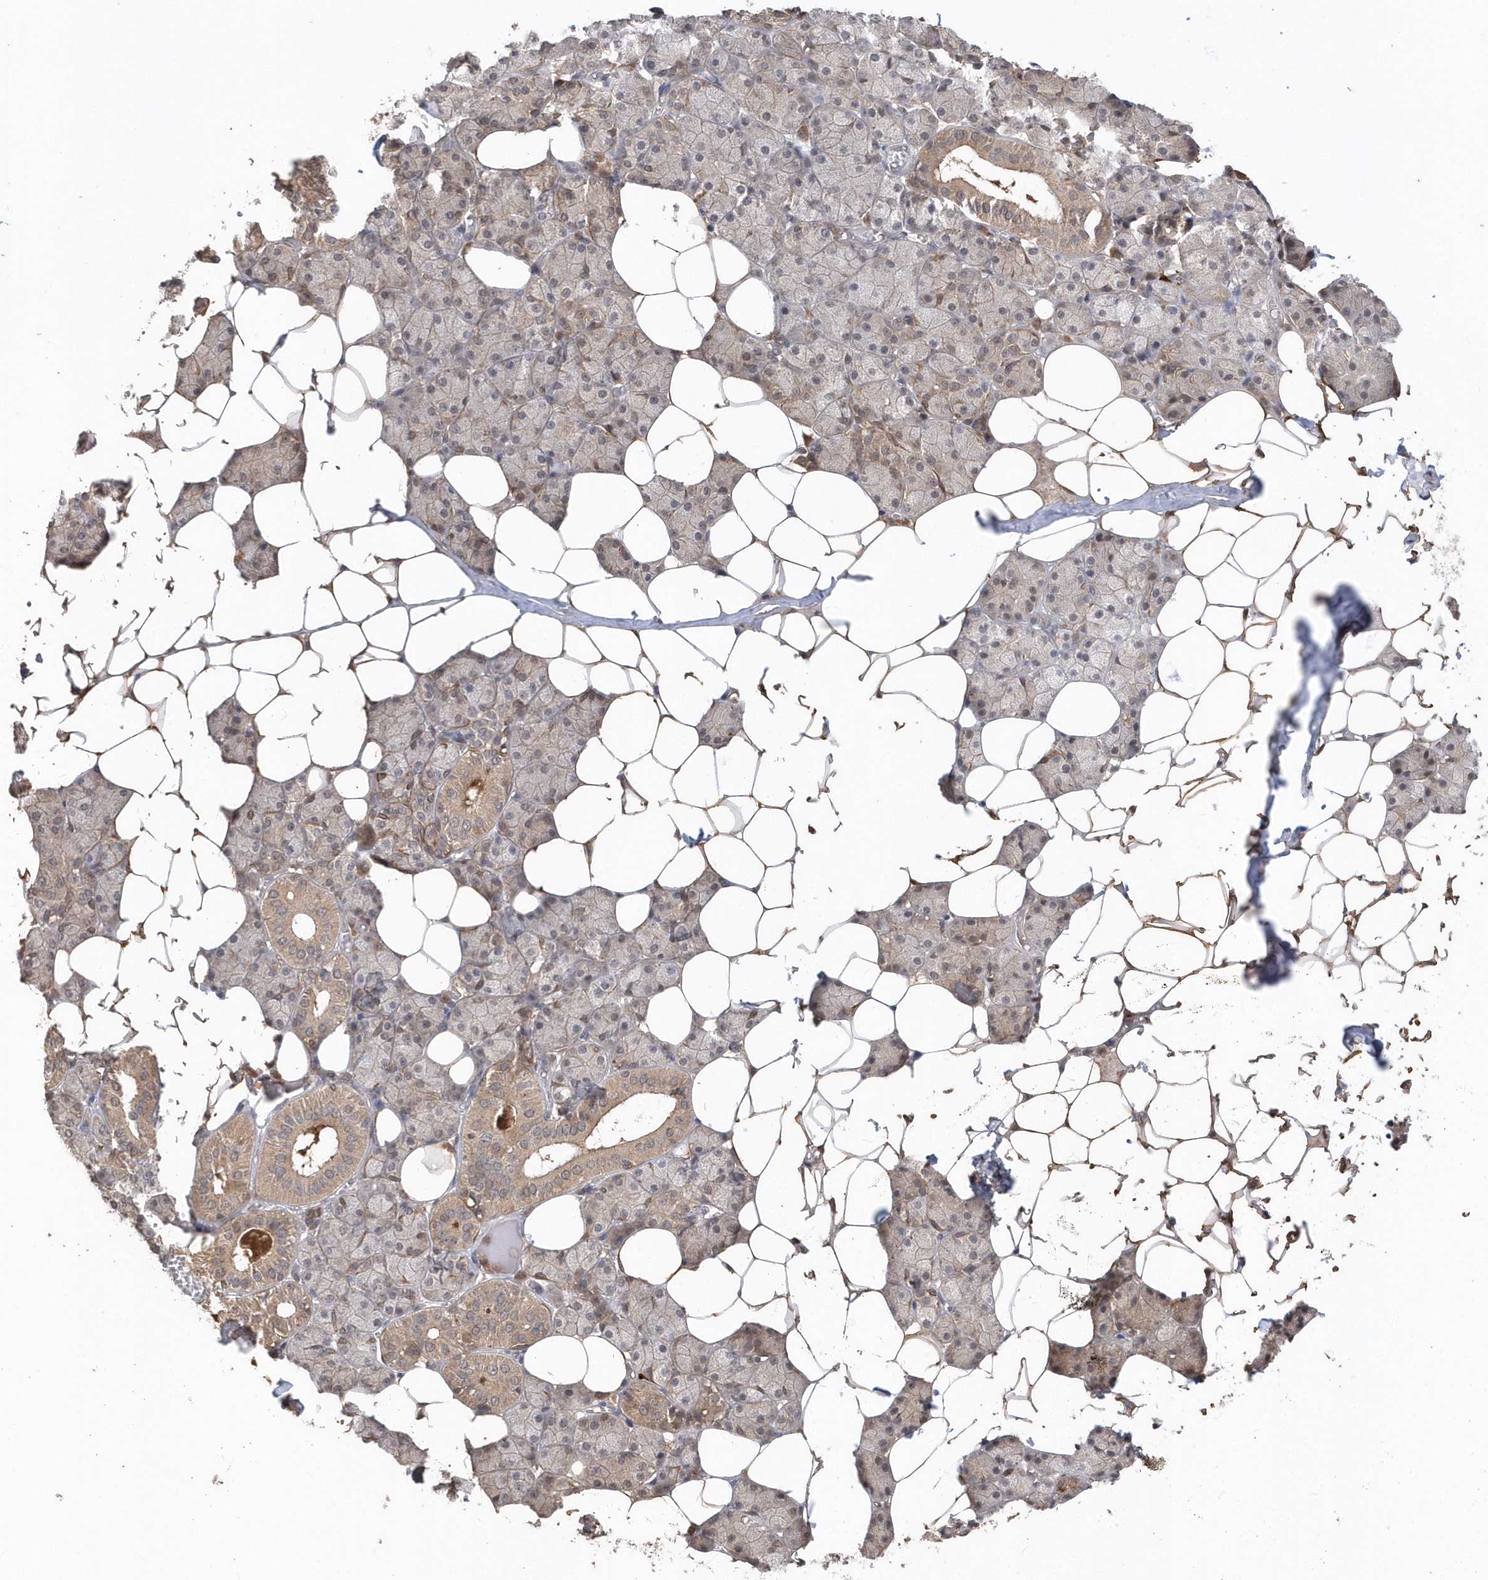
{"staining": {"intensity": "weak", "quantity": "<25%", "location": "cytoplasmic/membranous"}, "tissue": "salivary gland", "cell_type": "Glandular cells", "image_type": "normal", "snomed": [{"axis": "morphology", "description": "Normal tissue, NOS"}, {"axis": "topography", "description": "Salivary gland"}], "caption": "A high-resolution micrograph shows IHC staining of normal salivary gland, which exhibits no significant positivity in glandular cells. The staining was performed using DAB (3,3'-diaminobenzidine) to visualize the protein expression in brown, while the nuclei were stained in blue with hematoxylin (Magnification: 20x).", "gene": "RPEL1", "patient": {"sex": "female", "age": 33}}